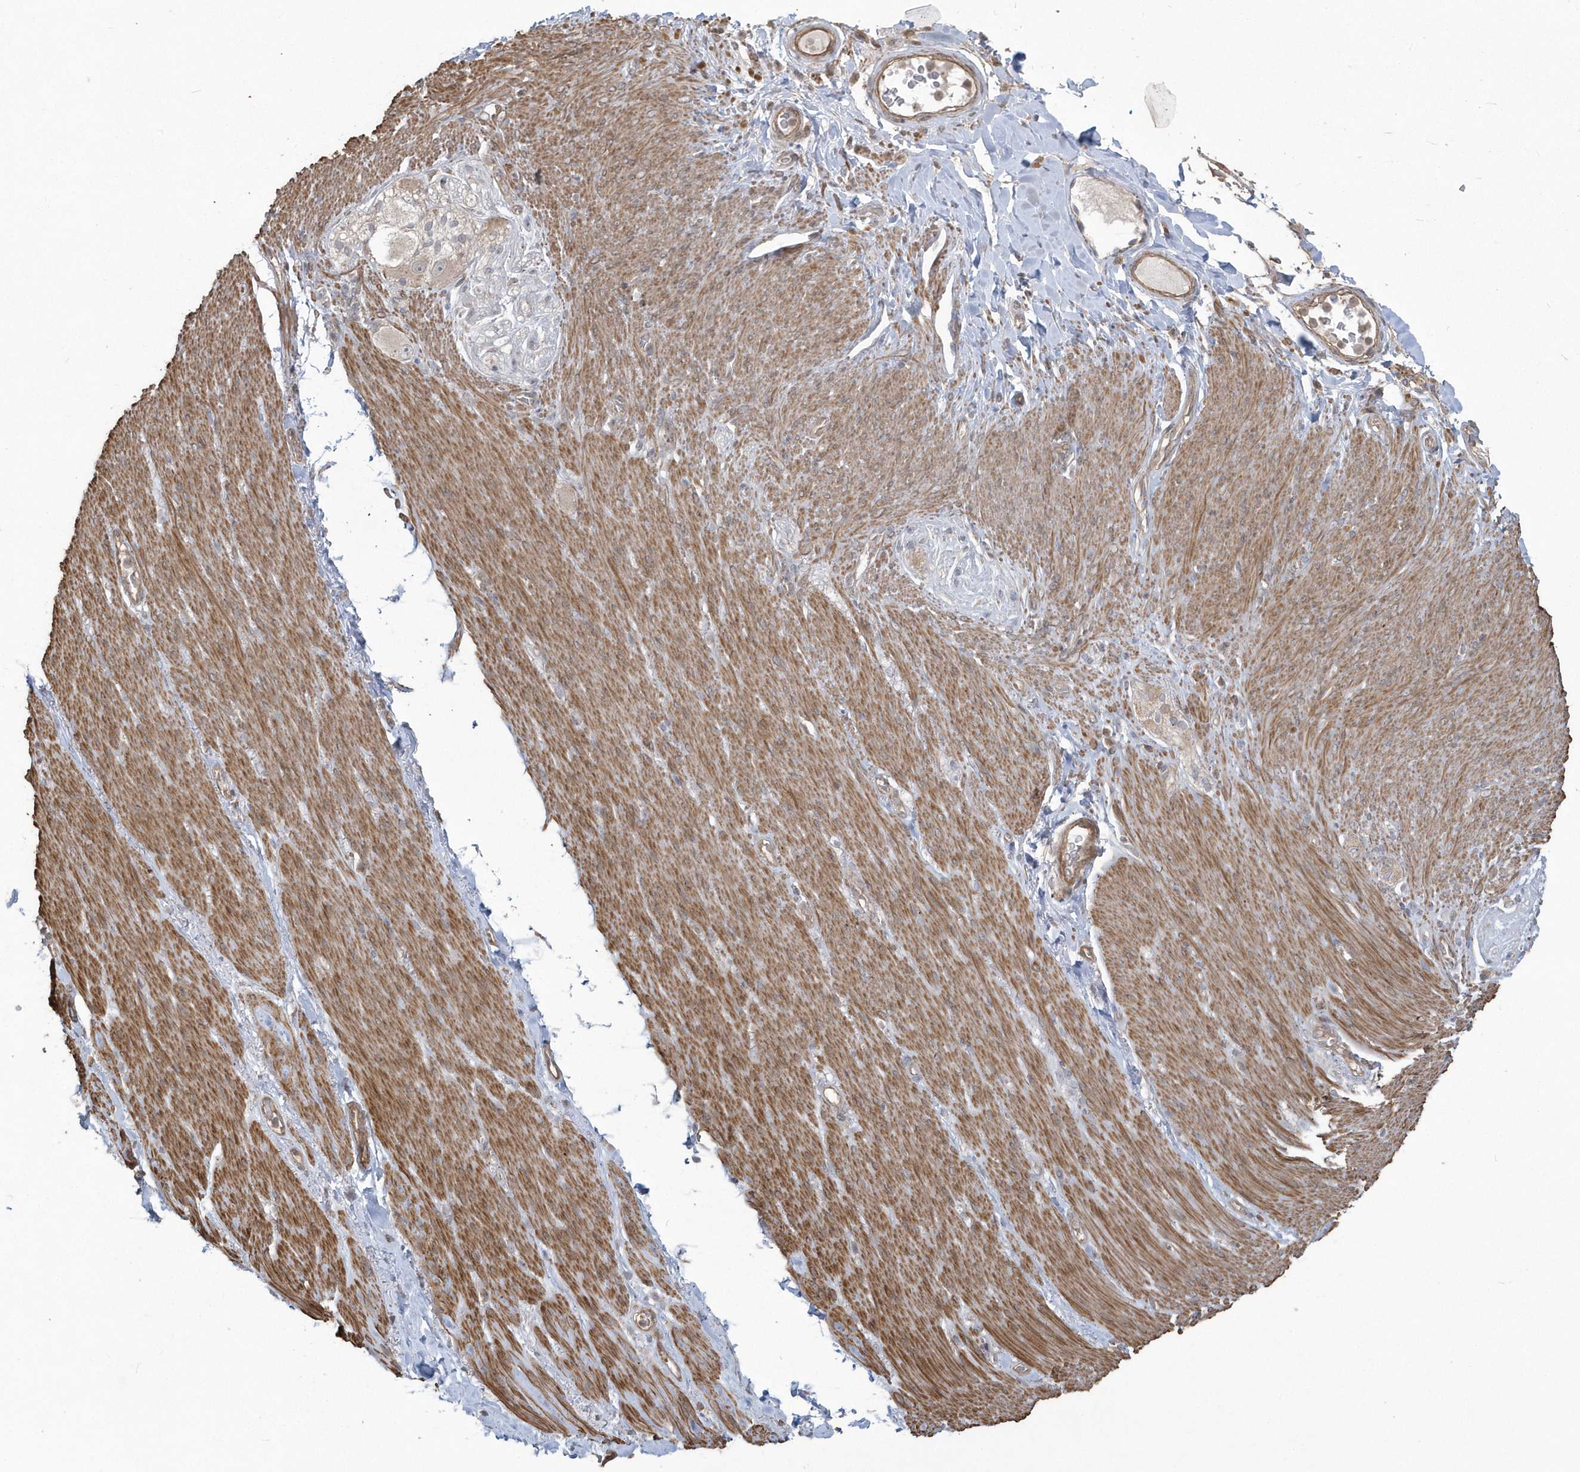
{"staining": {"intensity": "negative", "quantity": "none", "location": "none"}, "tissue": "adipose tissue", "cell_type": "Adipocytes", "image_type": "normal", "snomed": [{"axis": "morphology", "description": "Normal tissue, NOS"}, {"axis": "topography", "description": "Colon"}, {"axis": "topography", "description": "Peripheral nerve tissue"}], "caption": "This is an immunohistochemistry (IHC) image of benign human adipose tissue. There is no expression in adipocytes.", "gene": "ARMC8", "patient": {"sex": "female", "age": 61}}